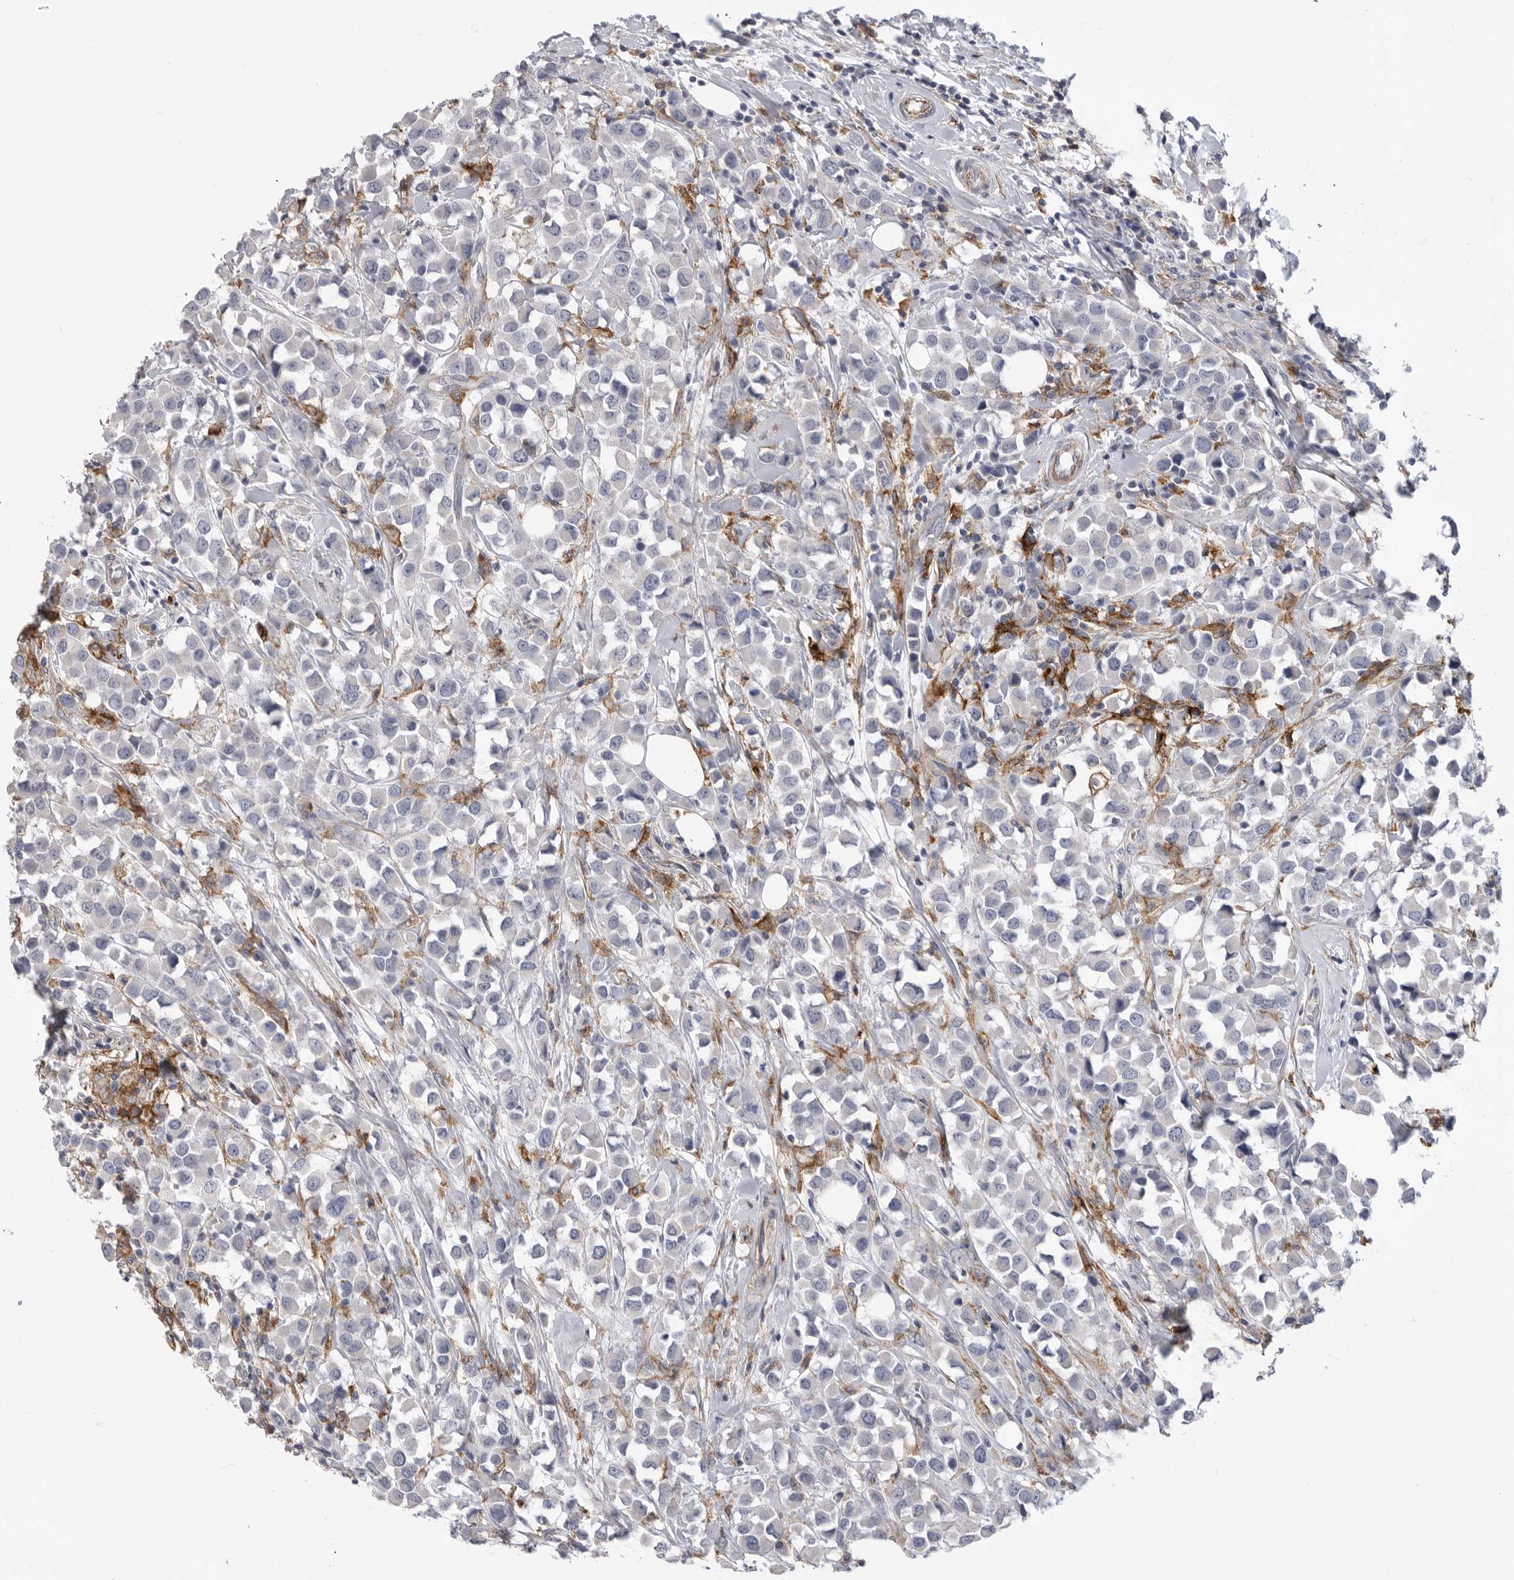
{"staining": {"intensity": "negative", "quantity": "none", "location": "none"}, "tissue": "breast cancer", "cell_type": "Tumor cells", "image_type": "cancer", "snomed": [{"axis": "morphology", "description": "Duct carcinoma"}, {"axis": "topography", "description": "Breast"}], "caption": "An immunohistochemistry (IHC) histopathology image of invasive ductal carcinoma (breast) is shown. There is no staining in tumor cells of invasive ductal carcinoma (breast).", "gene": "SIGLEC10", "patient": {"sex": "female", "age": 61}}